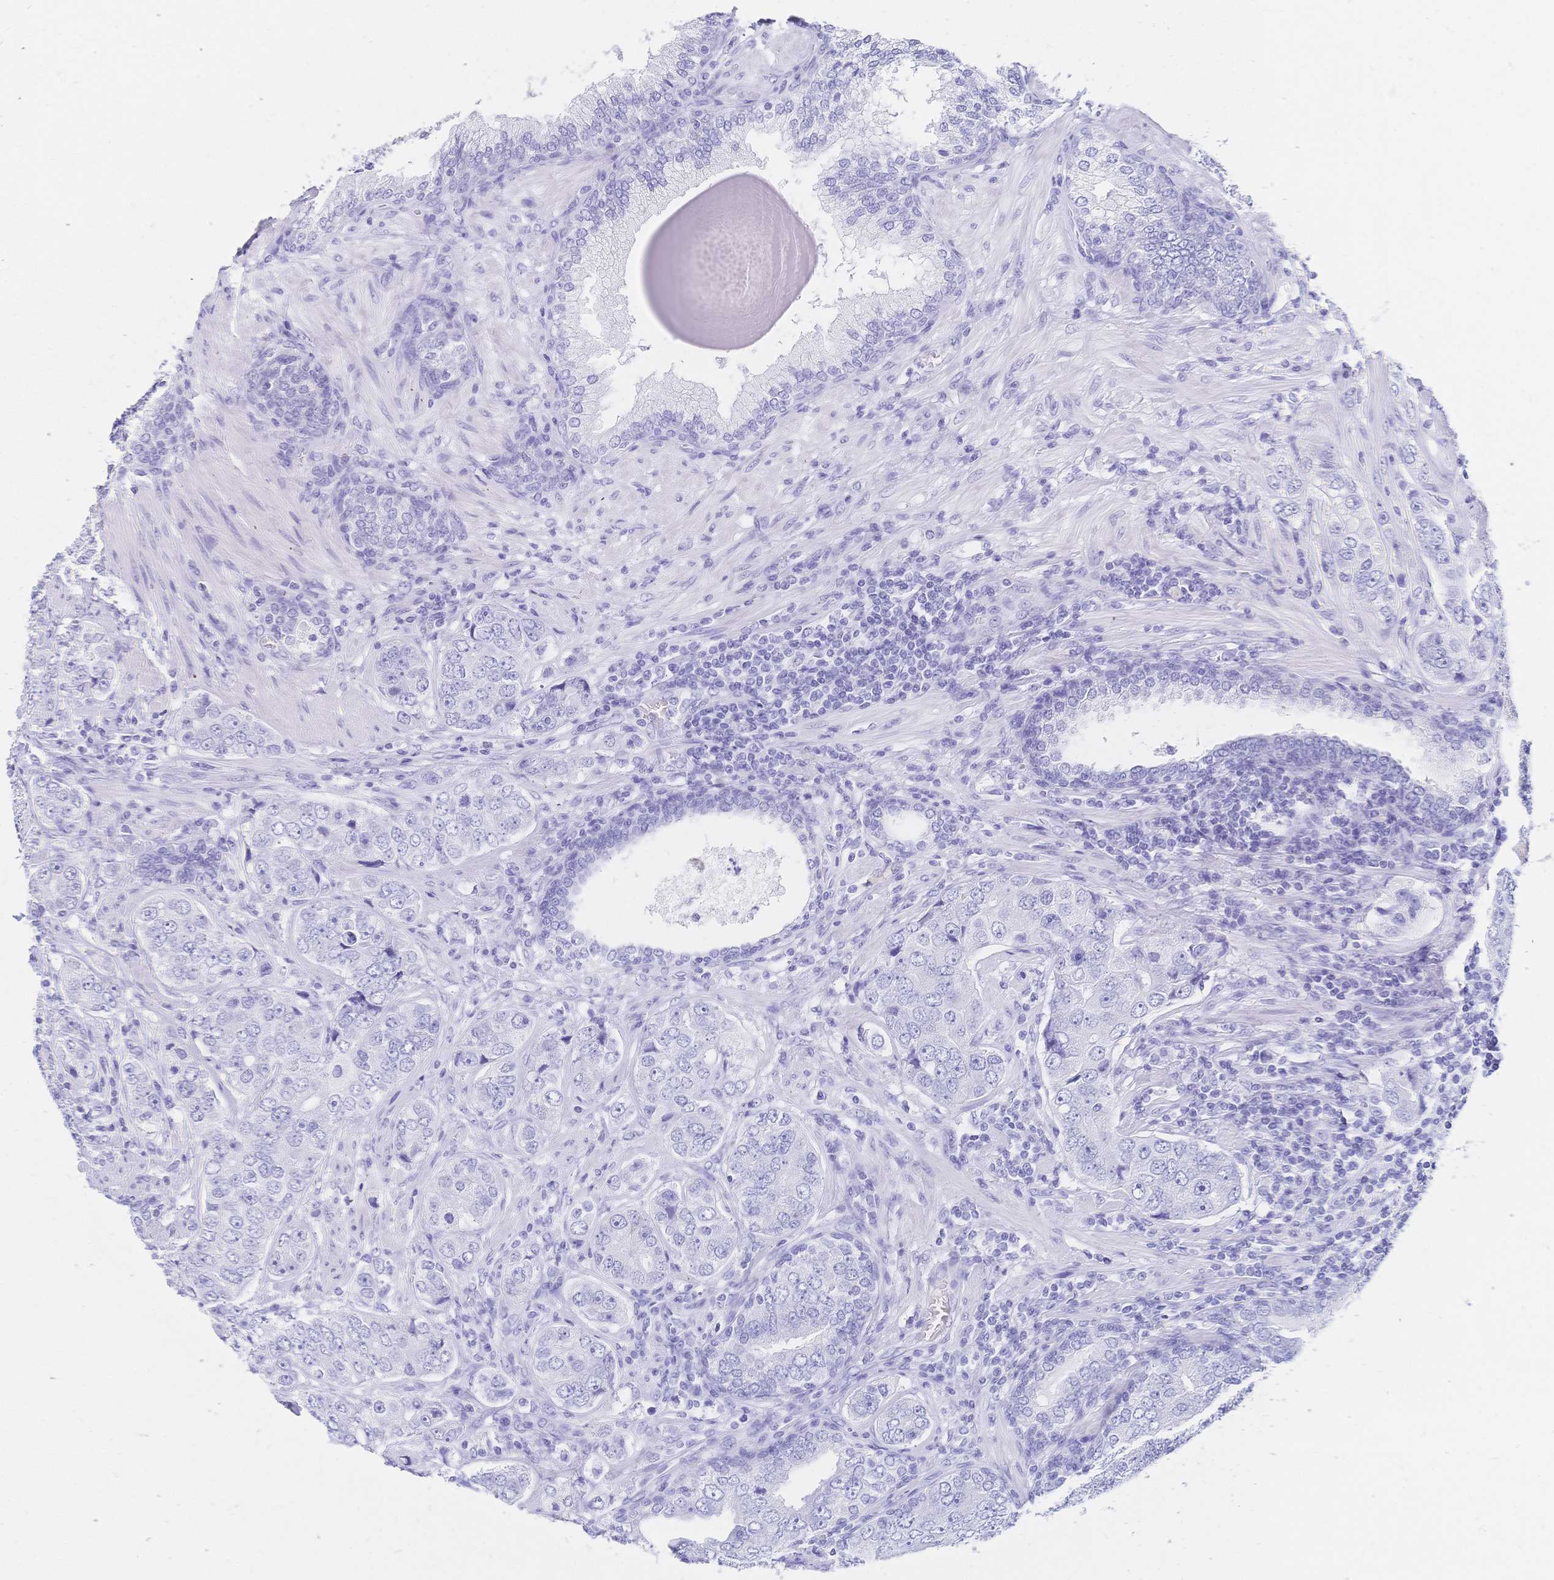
{"staining": {"intensity": "negative", "quantity": "none", "location": "none"}, "tissue": "prostate cancer", "cell_type": "Tumor cells", "image_type": "cancer", "snomed": [{"axis": "morphology", "description": "Adenocarcinoma, High grade"}, {"axis": "topography", "description": "Prostate"}], "caption": "Protein analysis of prostate cancer reveals no significant expression in tumor cells.", "gene": "MEP1B", "patient": {"sex": "male", "age": 60}}